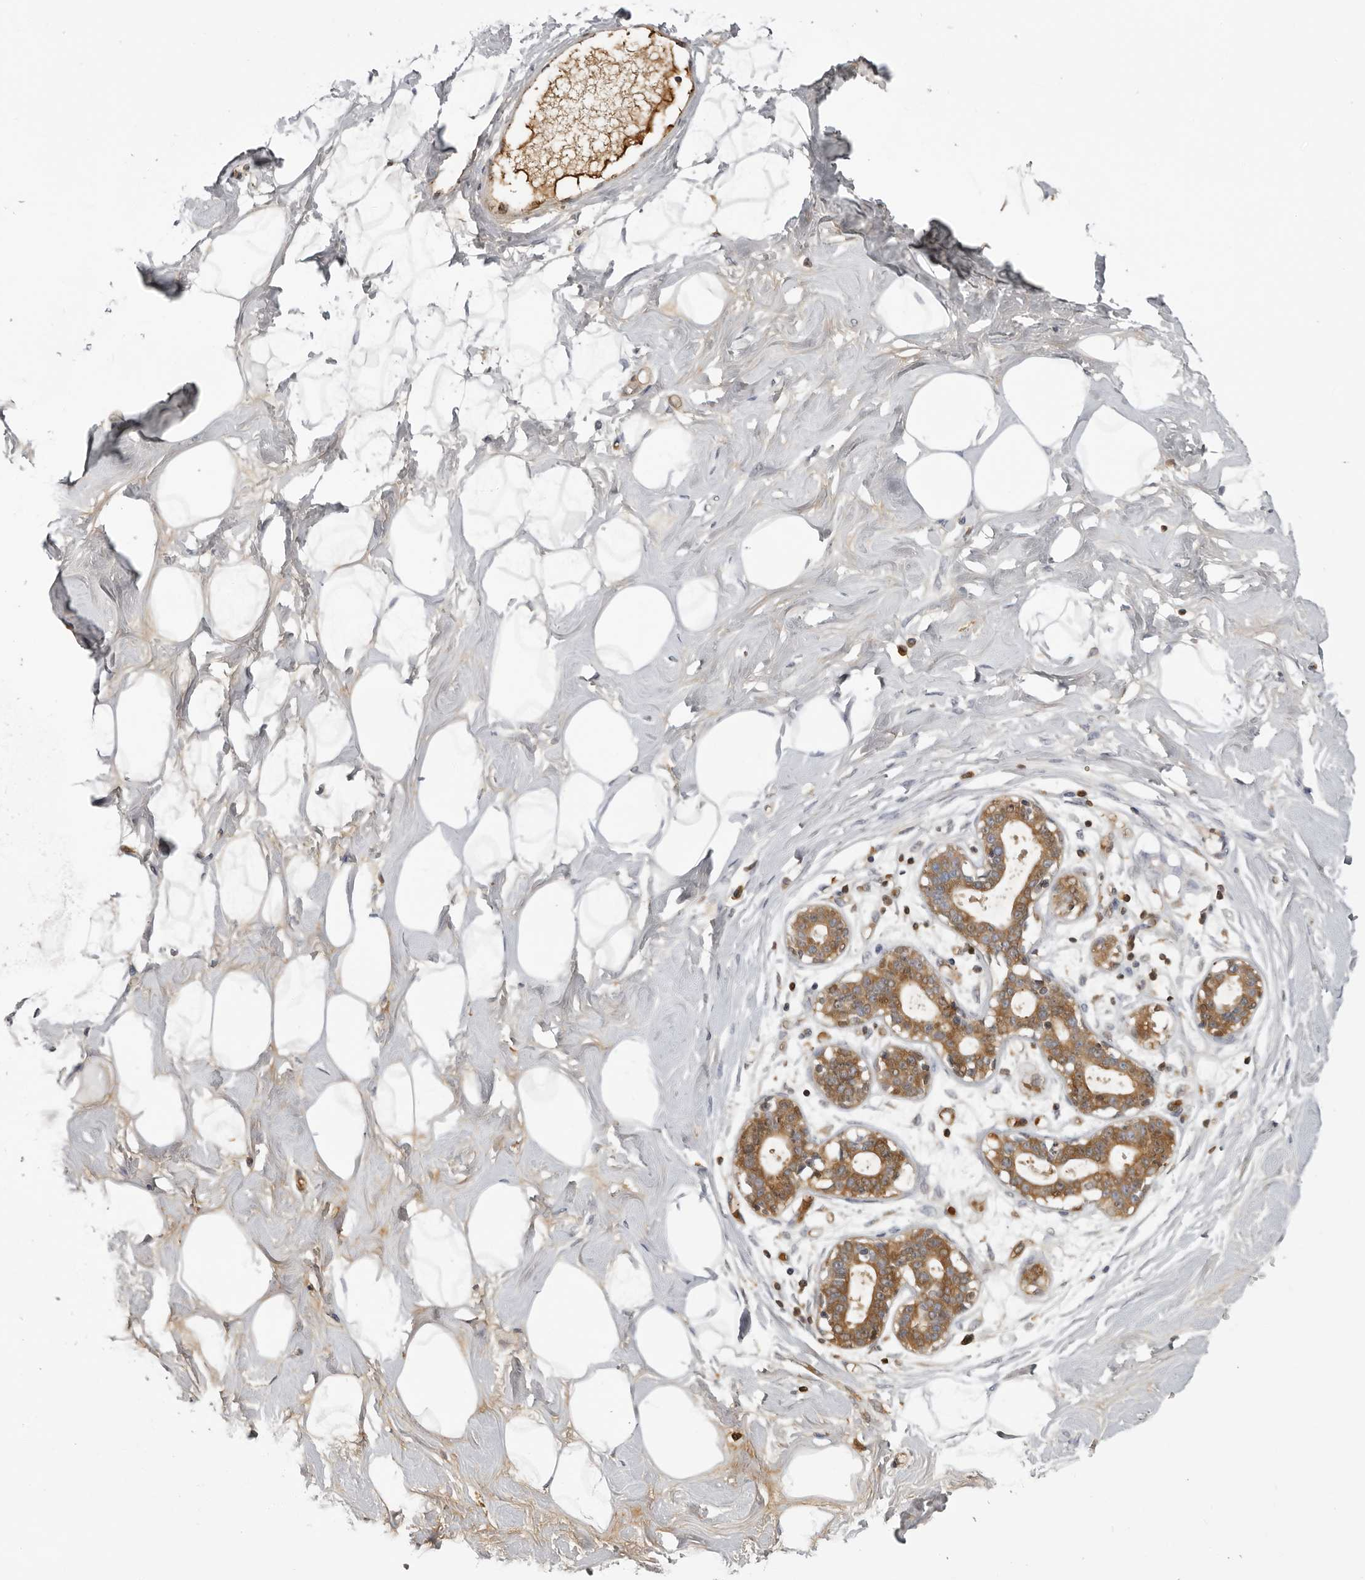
{"staining": {"intensity": "negative", "quantity": "none", "location": "none"}, "tissue": "breast", "cell_type": "Adipocytes", "image_type": "normal", "snomed": [{"axis": "morphology", "description": "Normal tissue, NOS"}, {"axis": "topography", "description": "Breast"}], "caption": "This is an immunohistochemistry micrograph of unremarkable breast. There is no positivity in adipocytes.", "gene": "PLEKHF2", "patient": {"sex": "female", "age": 23}}